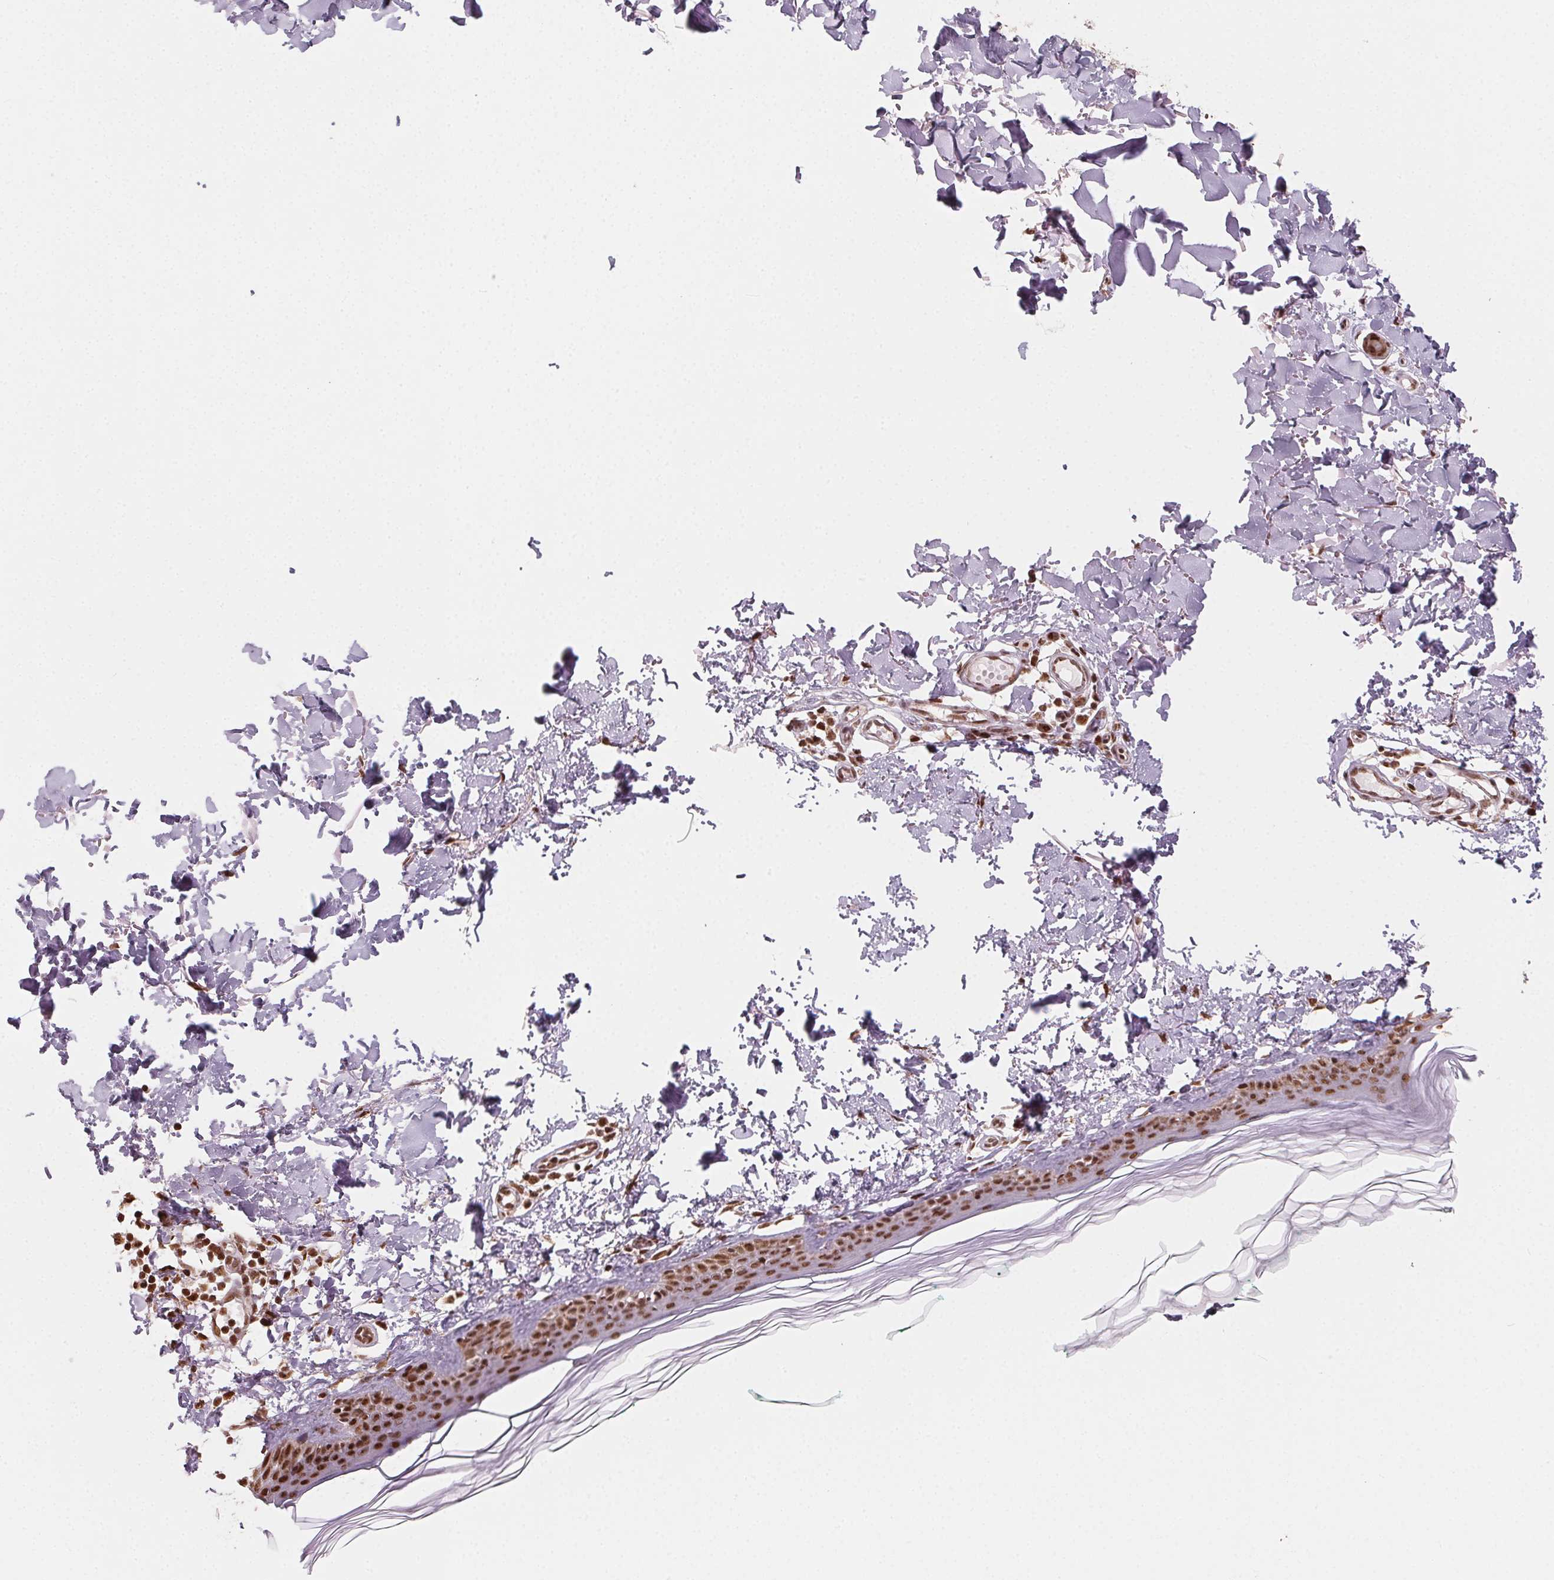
{"staining": {"intensity": "moderate", "quantity": ">75%", "location": "nuclear"}, "tissue": "skin", "cell_type": "Fibroblasts", "image_type": "normal", "snomed": [{"axis": "morphology", "description": "Normal tissue, NOS"}, {"axis": "topography", "description": "Skin"}, {"axis": "topography", "description": "Peripheral nerve tissue"}], "caption": "Fibroblasts exhibit moderate nuclear staining in about >75% of cells in benign skin.", "gene": "TOPORS", "patient": {"sex": "female", "age": 45}}